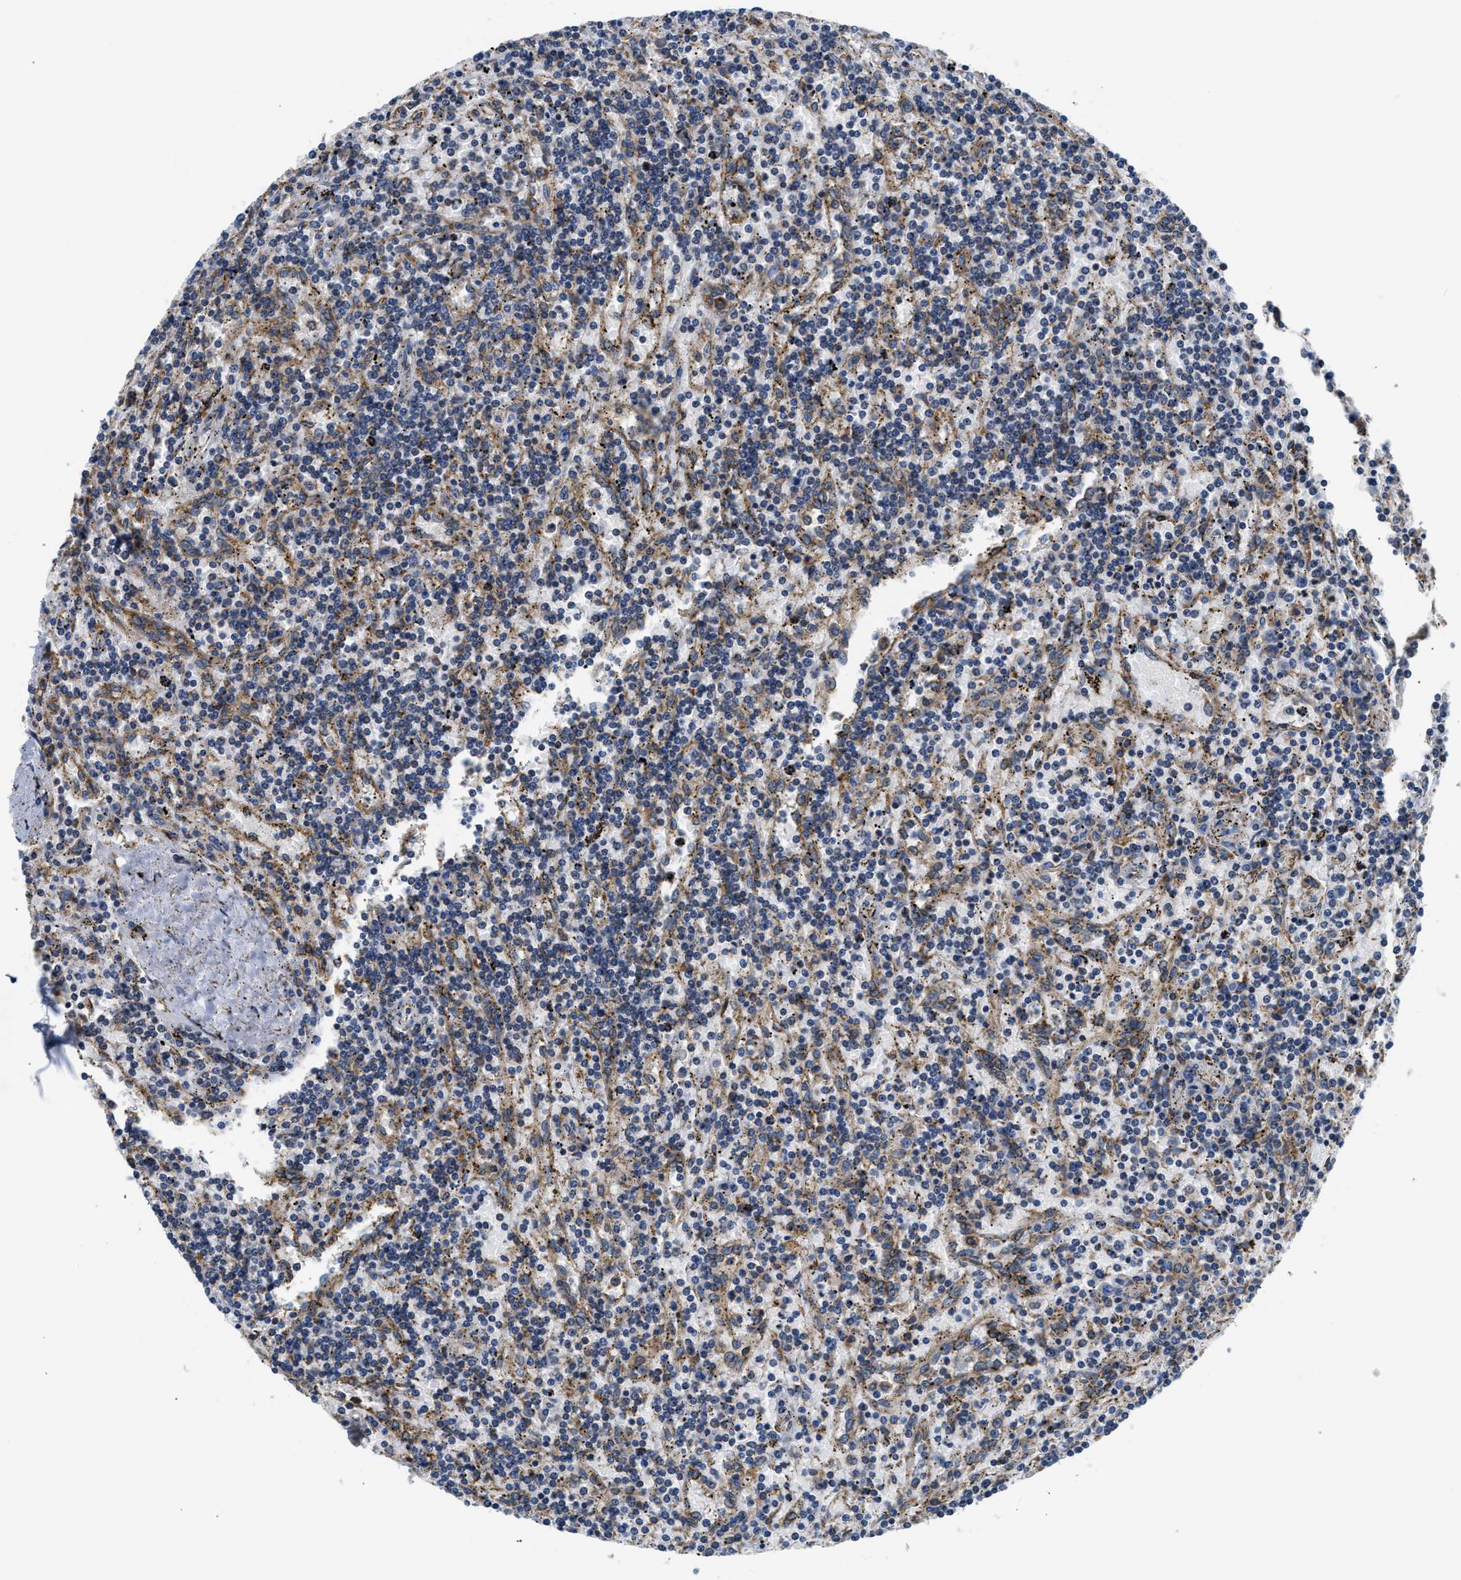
{"staining": {"intensity": "negative", "quantity": "none", "location": "none"}, "tissue": "lymphoma", "cell_type": "Tumor cells", "image_type": "cancer", "snomed": [{"axis": "morphology", "description": "Malignant lymphoma, non-Hodgkin's type, Low grade"}, {"axis": "topography", "description": "Spleen"}], "caption": "DAB (3,3'-diaminobenzidine) immunohistochemical staining of low-grade malignant lymphoma, non-Hodgkin's type exhibits no significant staining in tumor cells.", "gene": "HDHD3", "patient": {"sex": "male", "age": 76}}